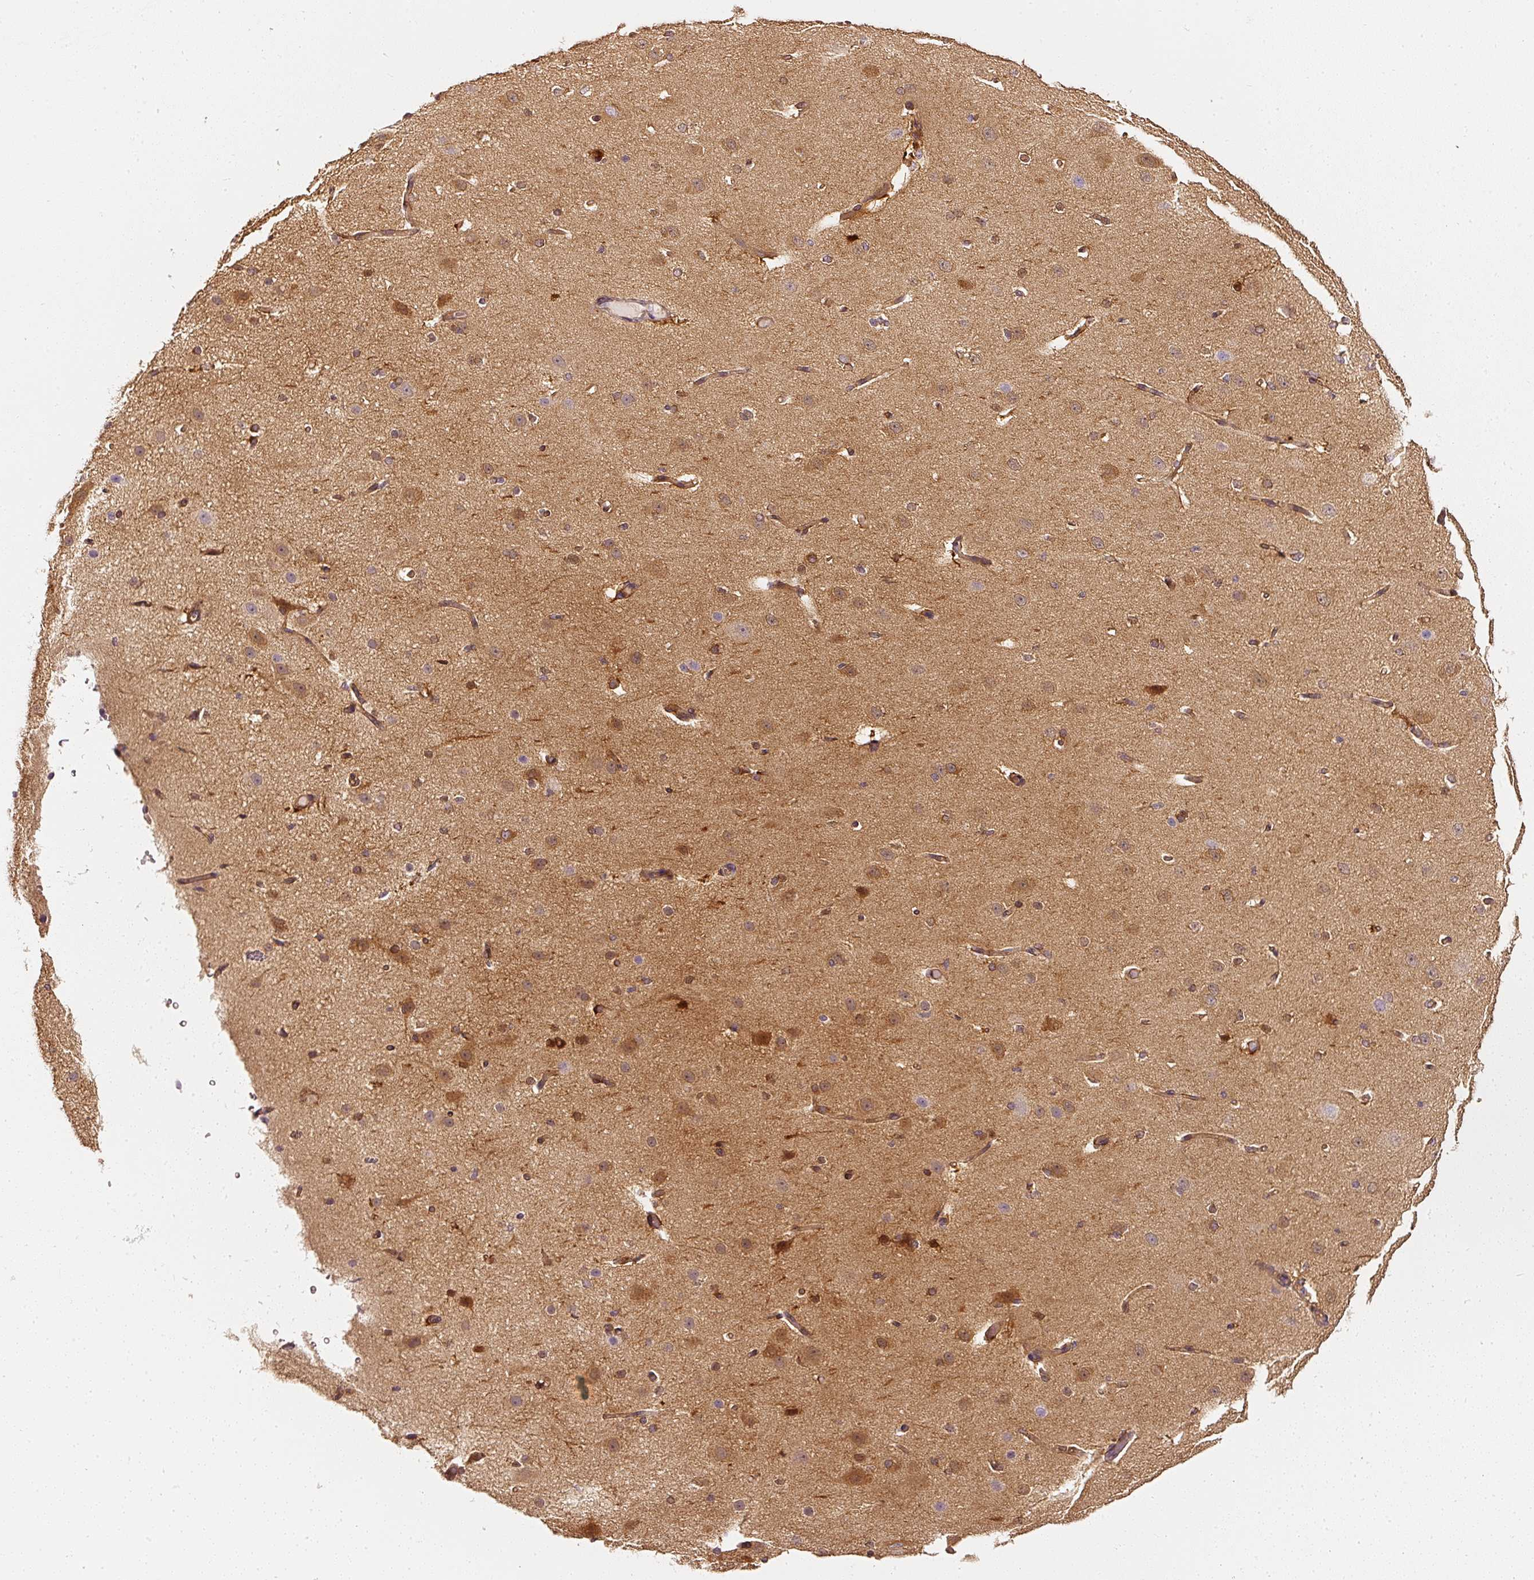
{"staining": {"intensity": "moderate", "quantity": ">75%", "location": "cytoplasmic/membranous"}, "tissue": "cerebral cortex", "cell_type": "Endothelial cells", "image_type": "normal", "snomed": [{"axis": "morphology", "description": "Normal tissue, NOS"}, {"axis": "morphology", "description": "Inflammation, NOS"}, {"axis": "topography", "description": "Cerebral cortex"}], "caption": "Protein analysis of benign cerebral cortex exhibits moderate cytoplasmic/membranous expression in about >75% of endothelial cells. Immunohistochemistry stains the protein in brown and the nuclei are stained blue.", "gene": "ASMTL", "patient": {"sex": "male", "age": 6}}